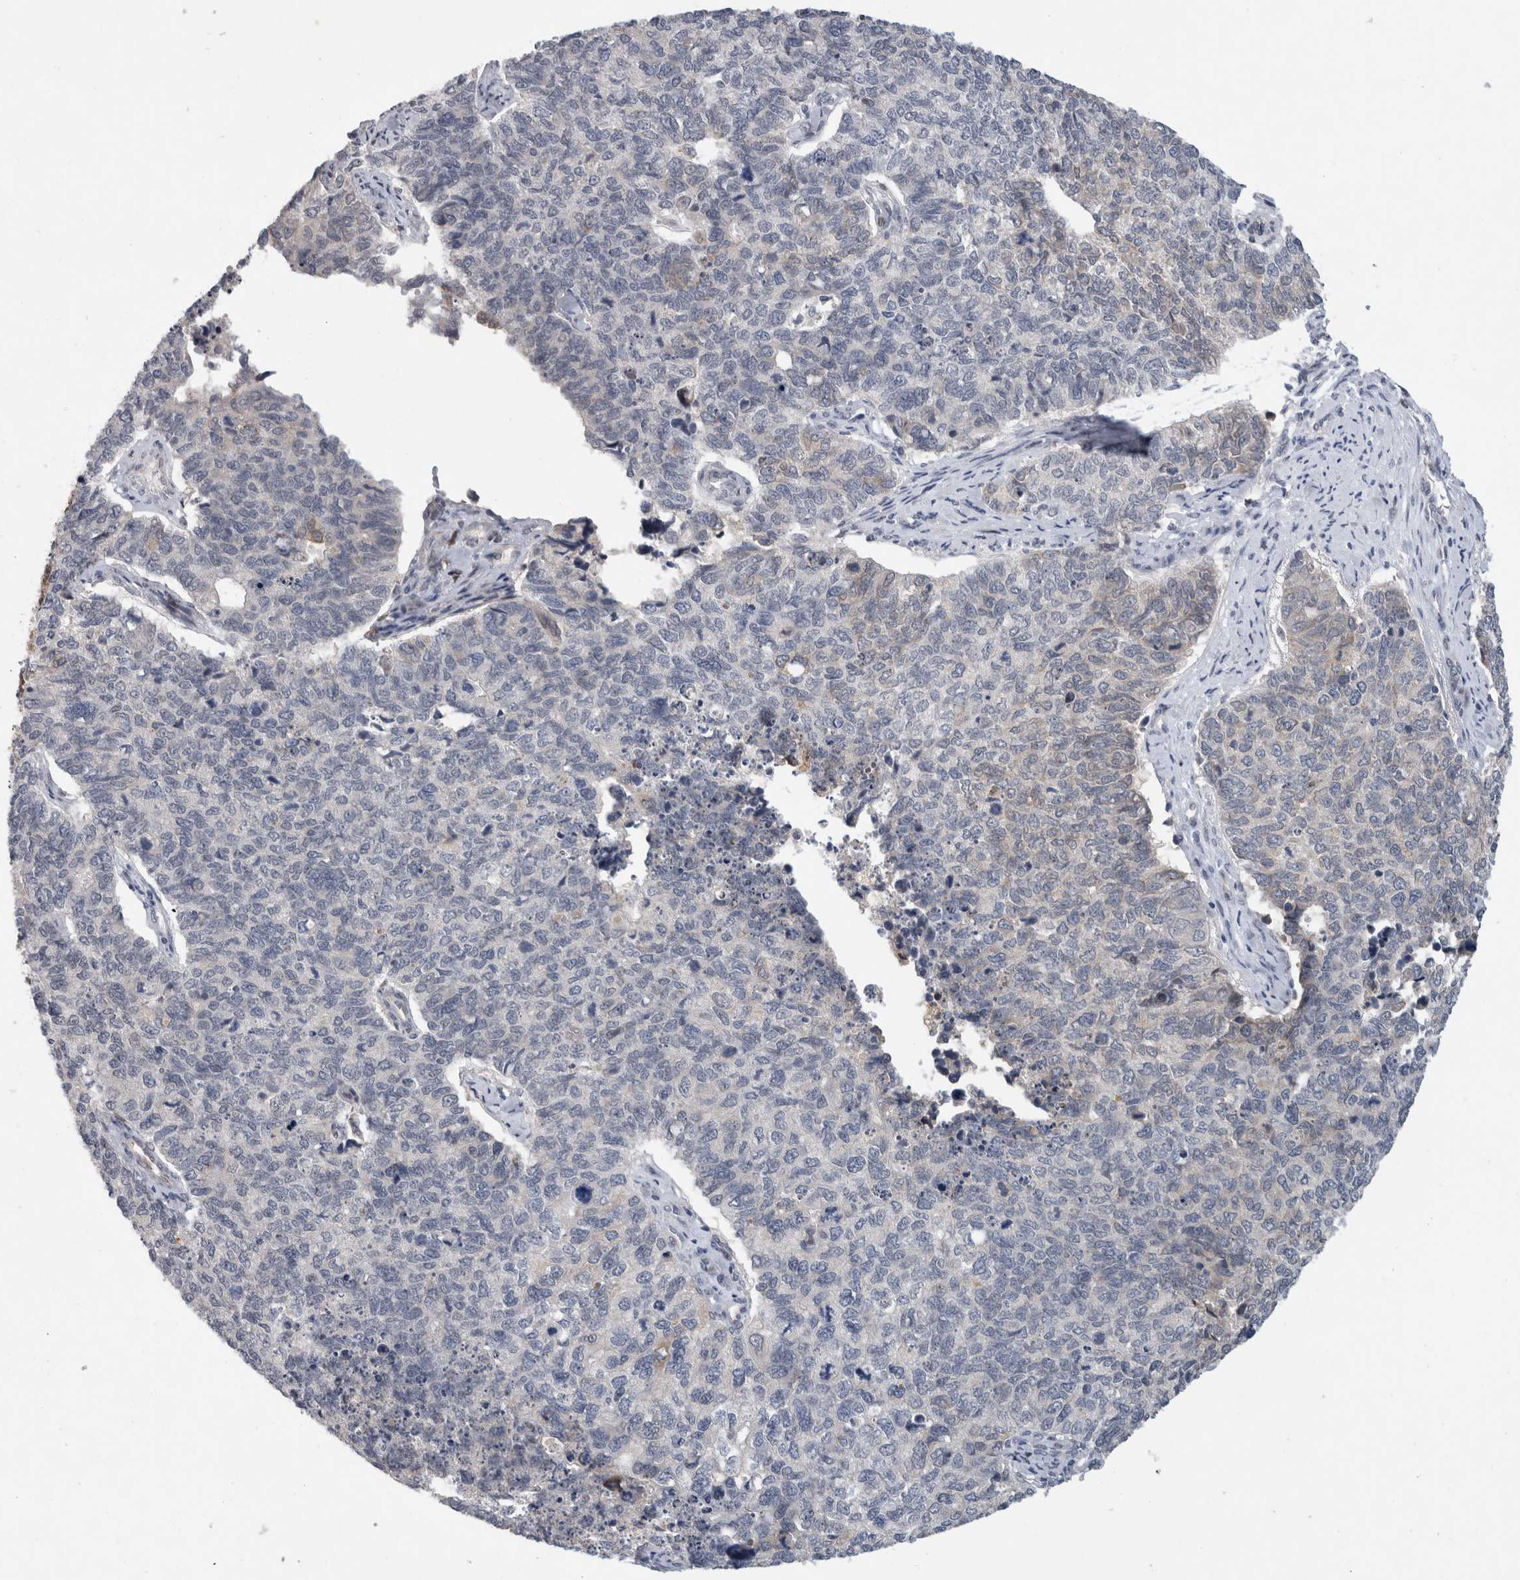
{"staining": {"intensity": "negative", "quantity": "none", "location": "none"}, "tissue": "cervical cancer", "cell_type": "Tumor cells", "image_type": "cancer", "snomed": [{"axis": "morphology", "description": "Squamous cell carcinoma, NOS"}, {"axis": "topography", "description": "Cervix"}], "caption": "High power microscopy histopathology image of an immunohistochemistry (IHC) image of cervical cancer, revealing no significant positivity in tumor cells.", "gene": "PRXL2A", "patient": {"sex": "female", "age": 63}}